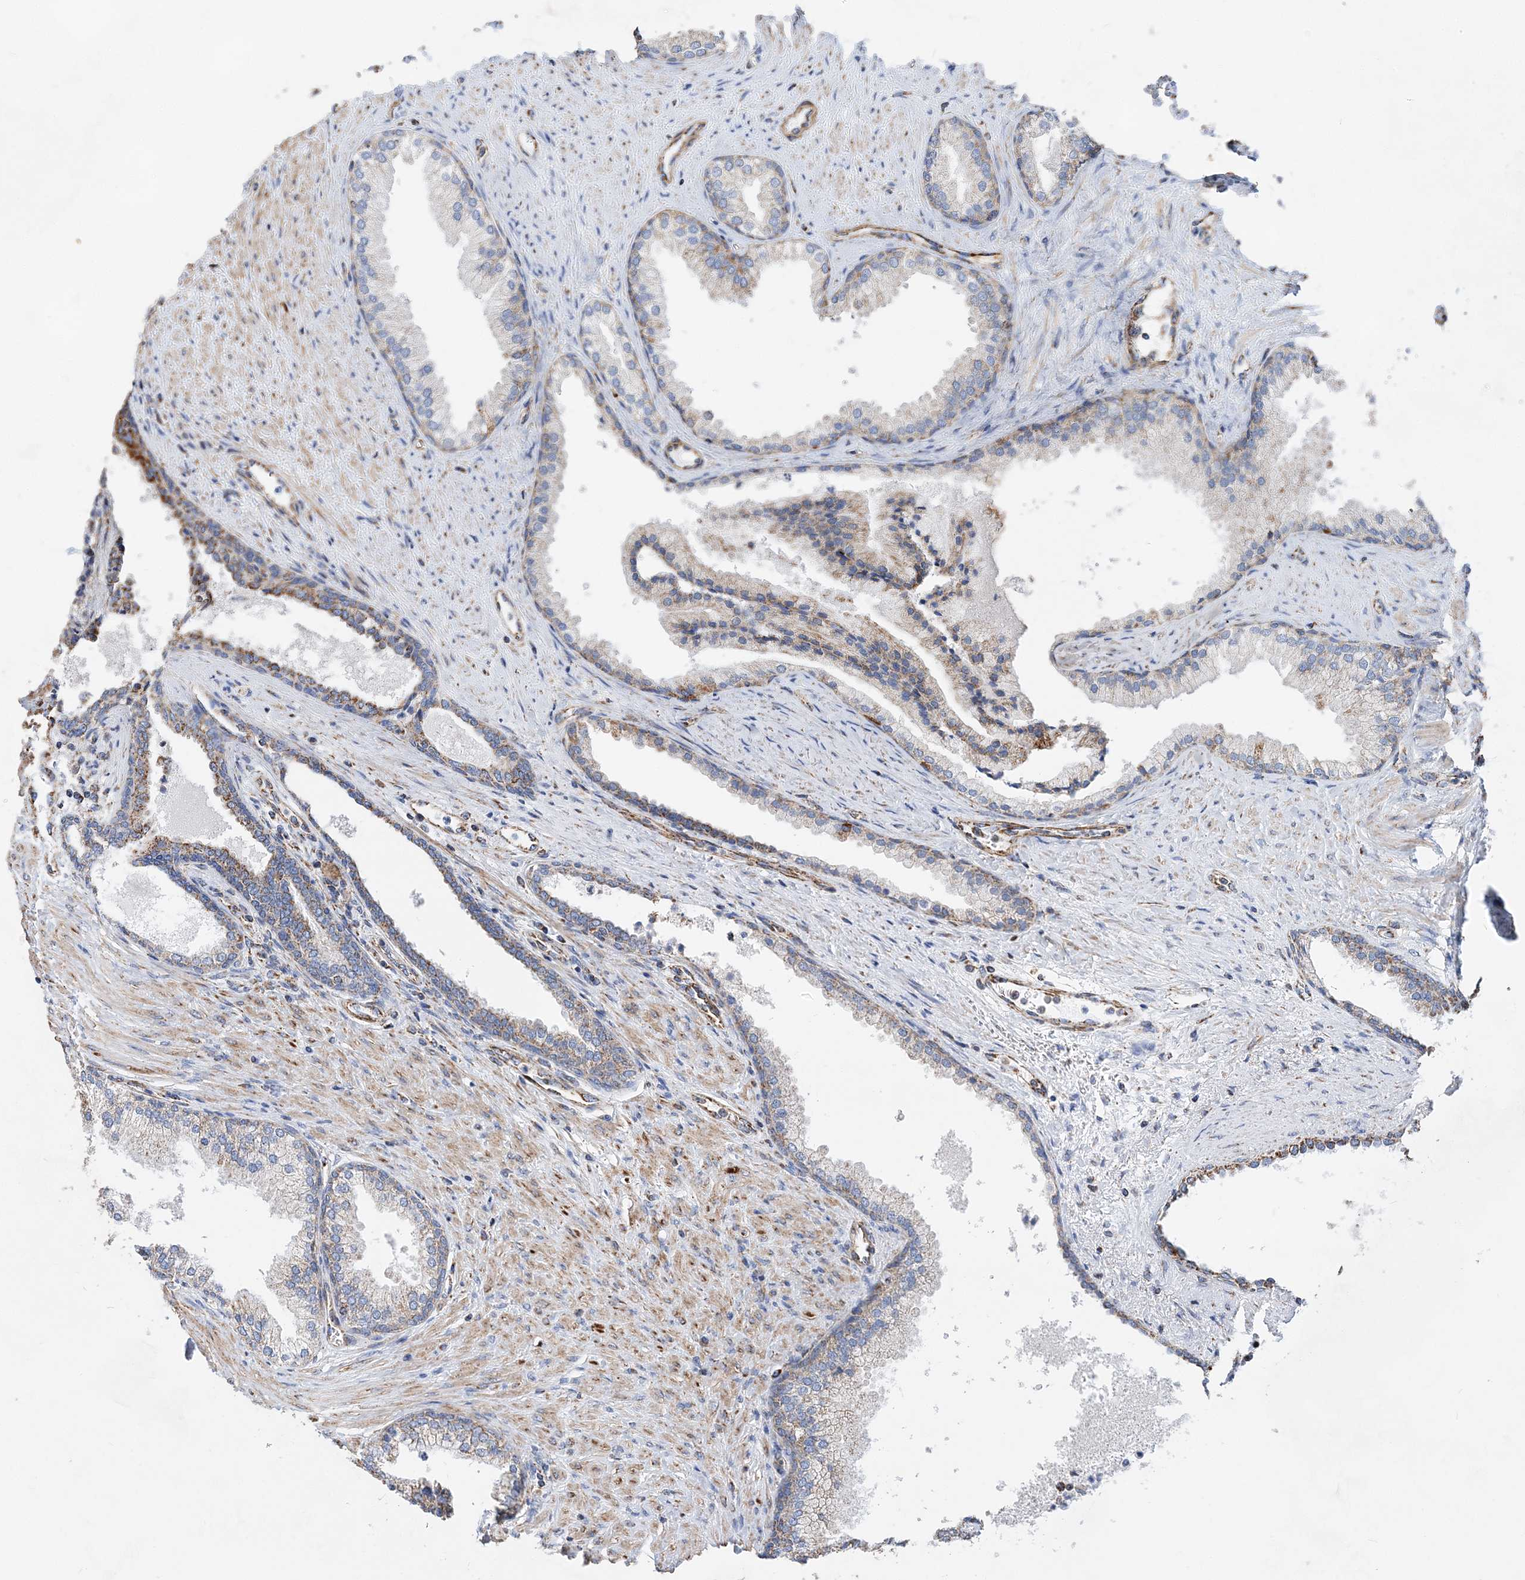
{"staining": {"intensity": "moderate", "quantity": "25%-75%", "location": "cytoplasmic/membranous"}, "tissue": "prostate", "cell_type": "Glandular cells", "image_type": "normal", "snomed": [{"axis": "morphology", "description": "Normal tissue, NOS"}, {"axis": "topography", "description": "Prostate"}], "caption": "Immunohistochemistry (IHC) micrograph of benign prostate: prostate stained using IHC exhibits medium levels of moderate protein expression localized specifically in the cytoplasmic/membranous of glandular cells, appearing as a cytoplasmic/membranous brown color.", "gene": "ACOT9", "patient": {"sex": "male", "age": 76}}